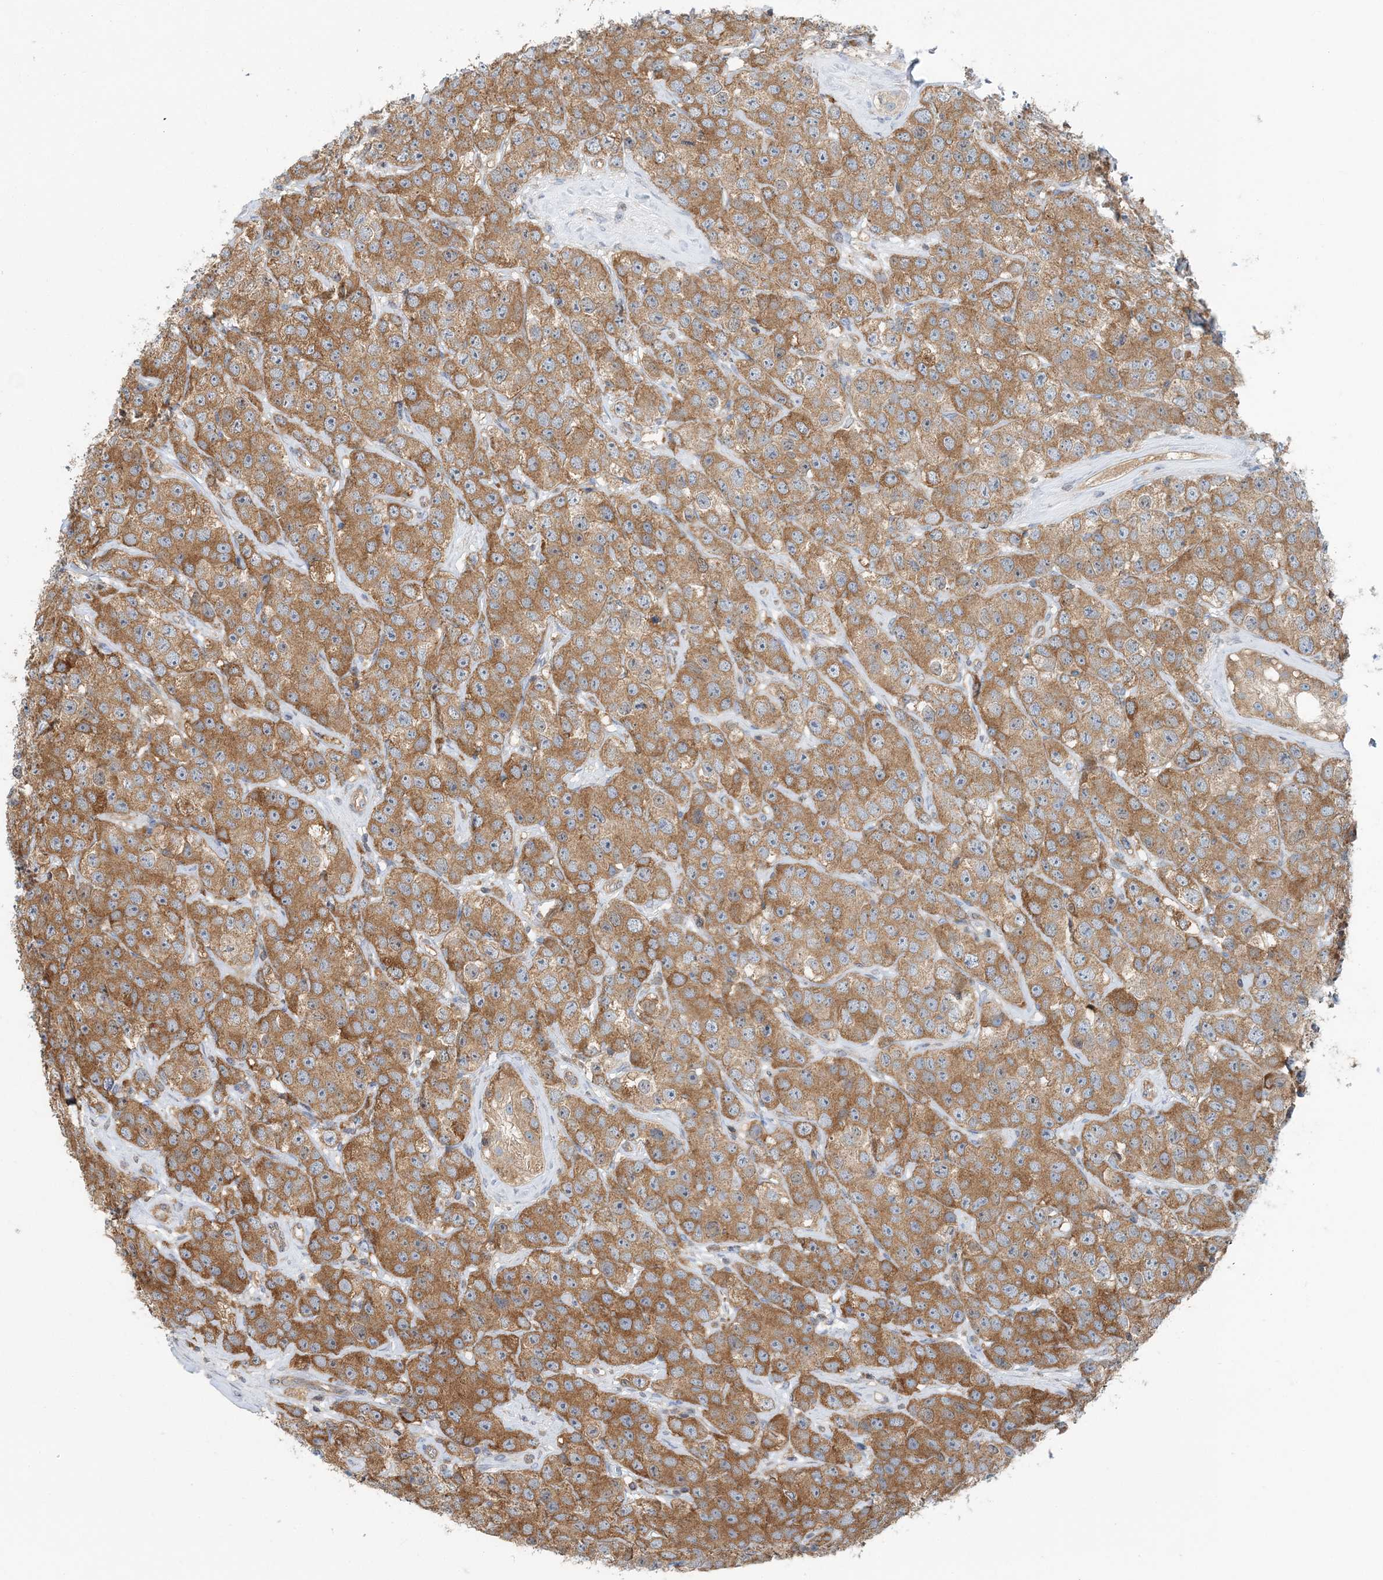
{"staining": {"intensity": "strong", "quantity": ">75%", "location": "cytoplasmic/membranous"}, "tissue": "testis cancer", "cell_type": "Tumor cells", "image_type": "cancer", "snomed": [{"axis": "morphology", "description": "Seminoma, NOS"}, {"axis": "topography", "description": "Testis"}], "caption": "Immunohistochemistry (IHC) (DAB (3,3'-diaminobenzidine)) staining of testis cancer reveals strong cytoplasmic/membranous protein expression in about >75% of tumor cells.", "gene": "MOB4", "patient": {"sex": "male", "age": 28}}